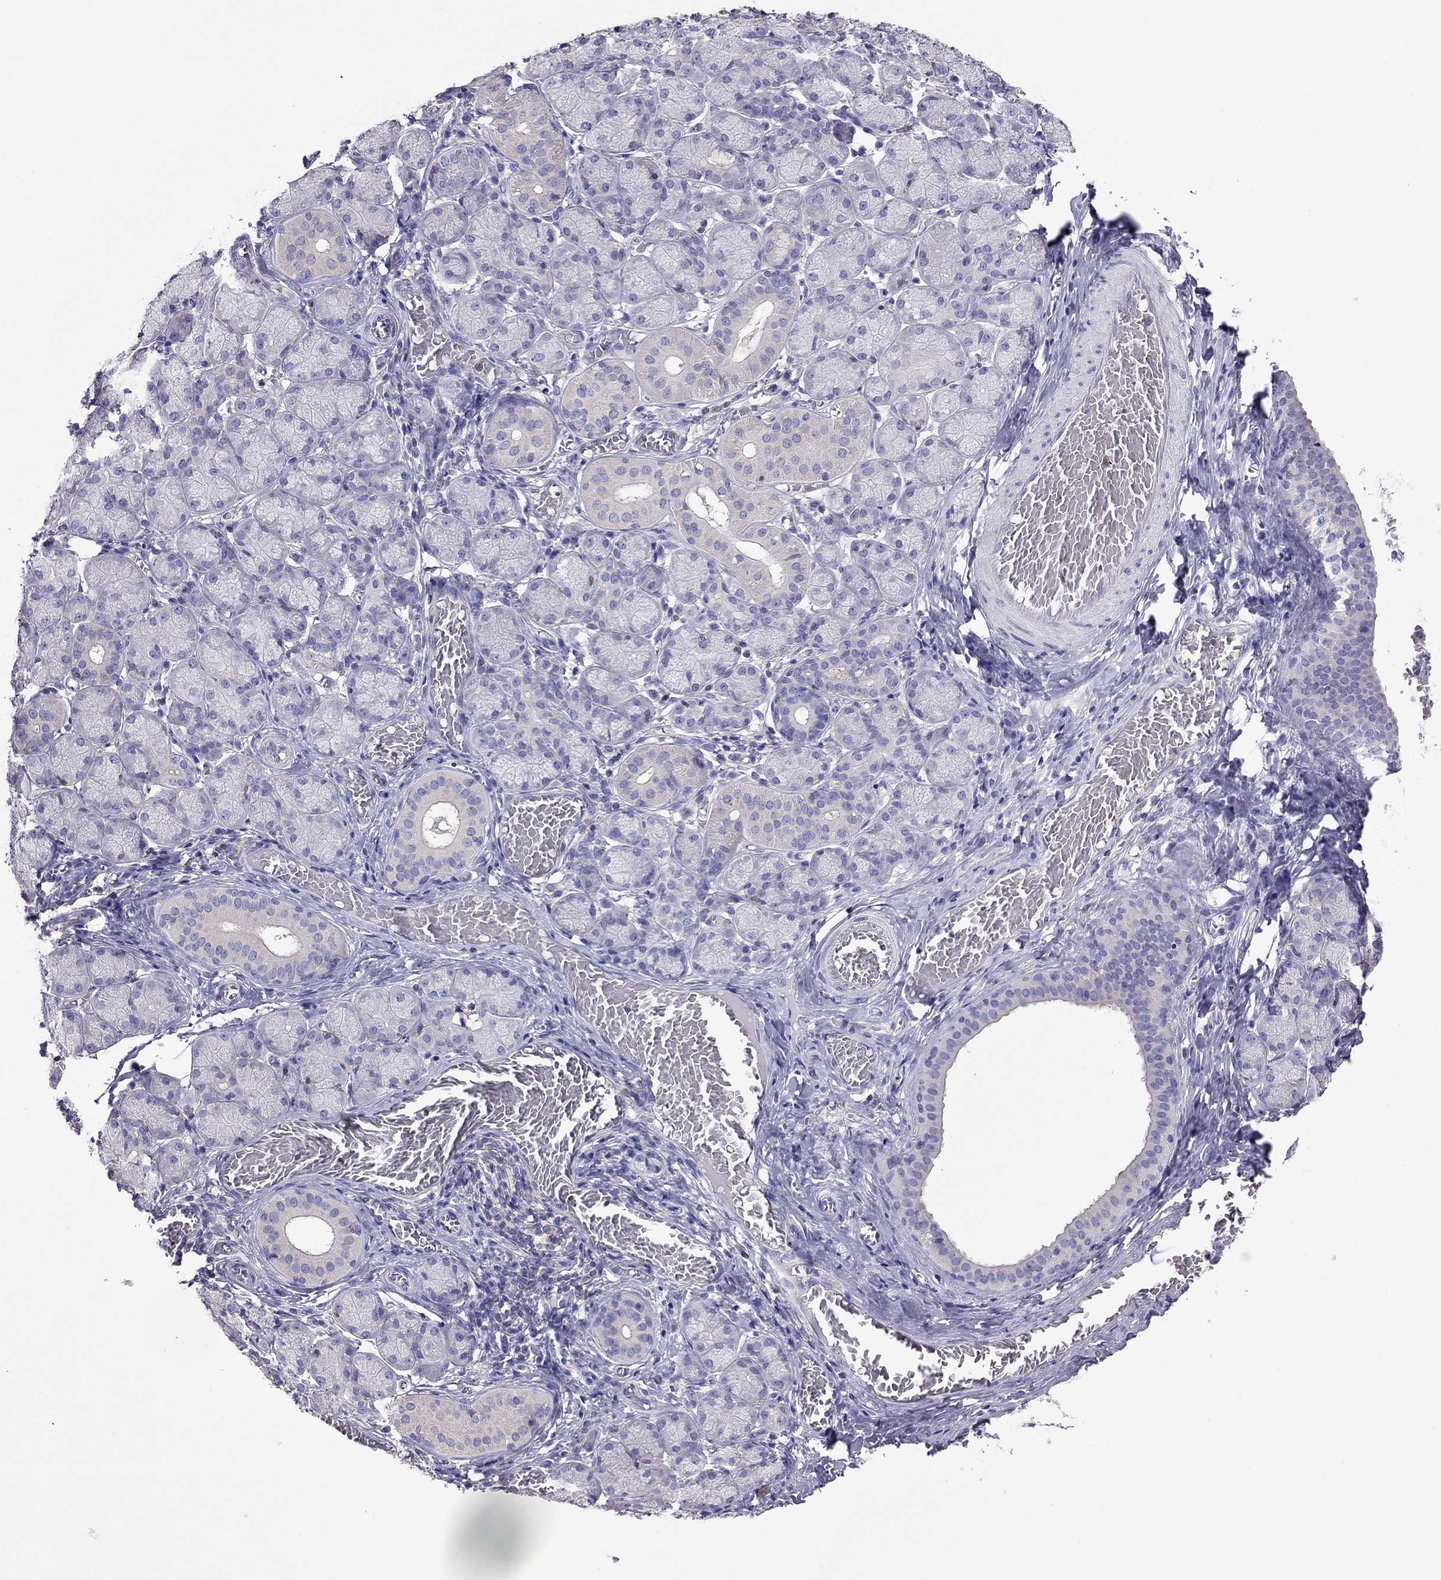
{"staining": {"intensity": "negative", "quantity": "none", "location": "none"}, "tissue": "salivary gland", "cell_type": "Glandular cells", "image_type": "normal", "snomed": [{"axis": "morphology", "description": "Normal tissue, NOS"}, {"axis": "topography", "description": "Salivary gland"}, {"axis": "topography", "description": "Peripheral nerve tissue"}], "caption": "Protein analysis of benign salivary gland shows no significant staining in glandular cells. (DAB IHC with hematoxylin counter stain).", "gene": "TEX22", "patient": {"sex": "female", "age": 24}}